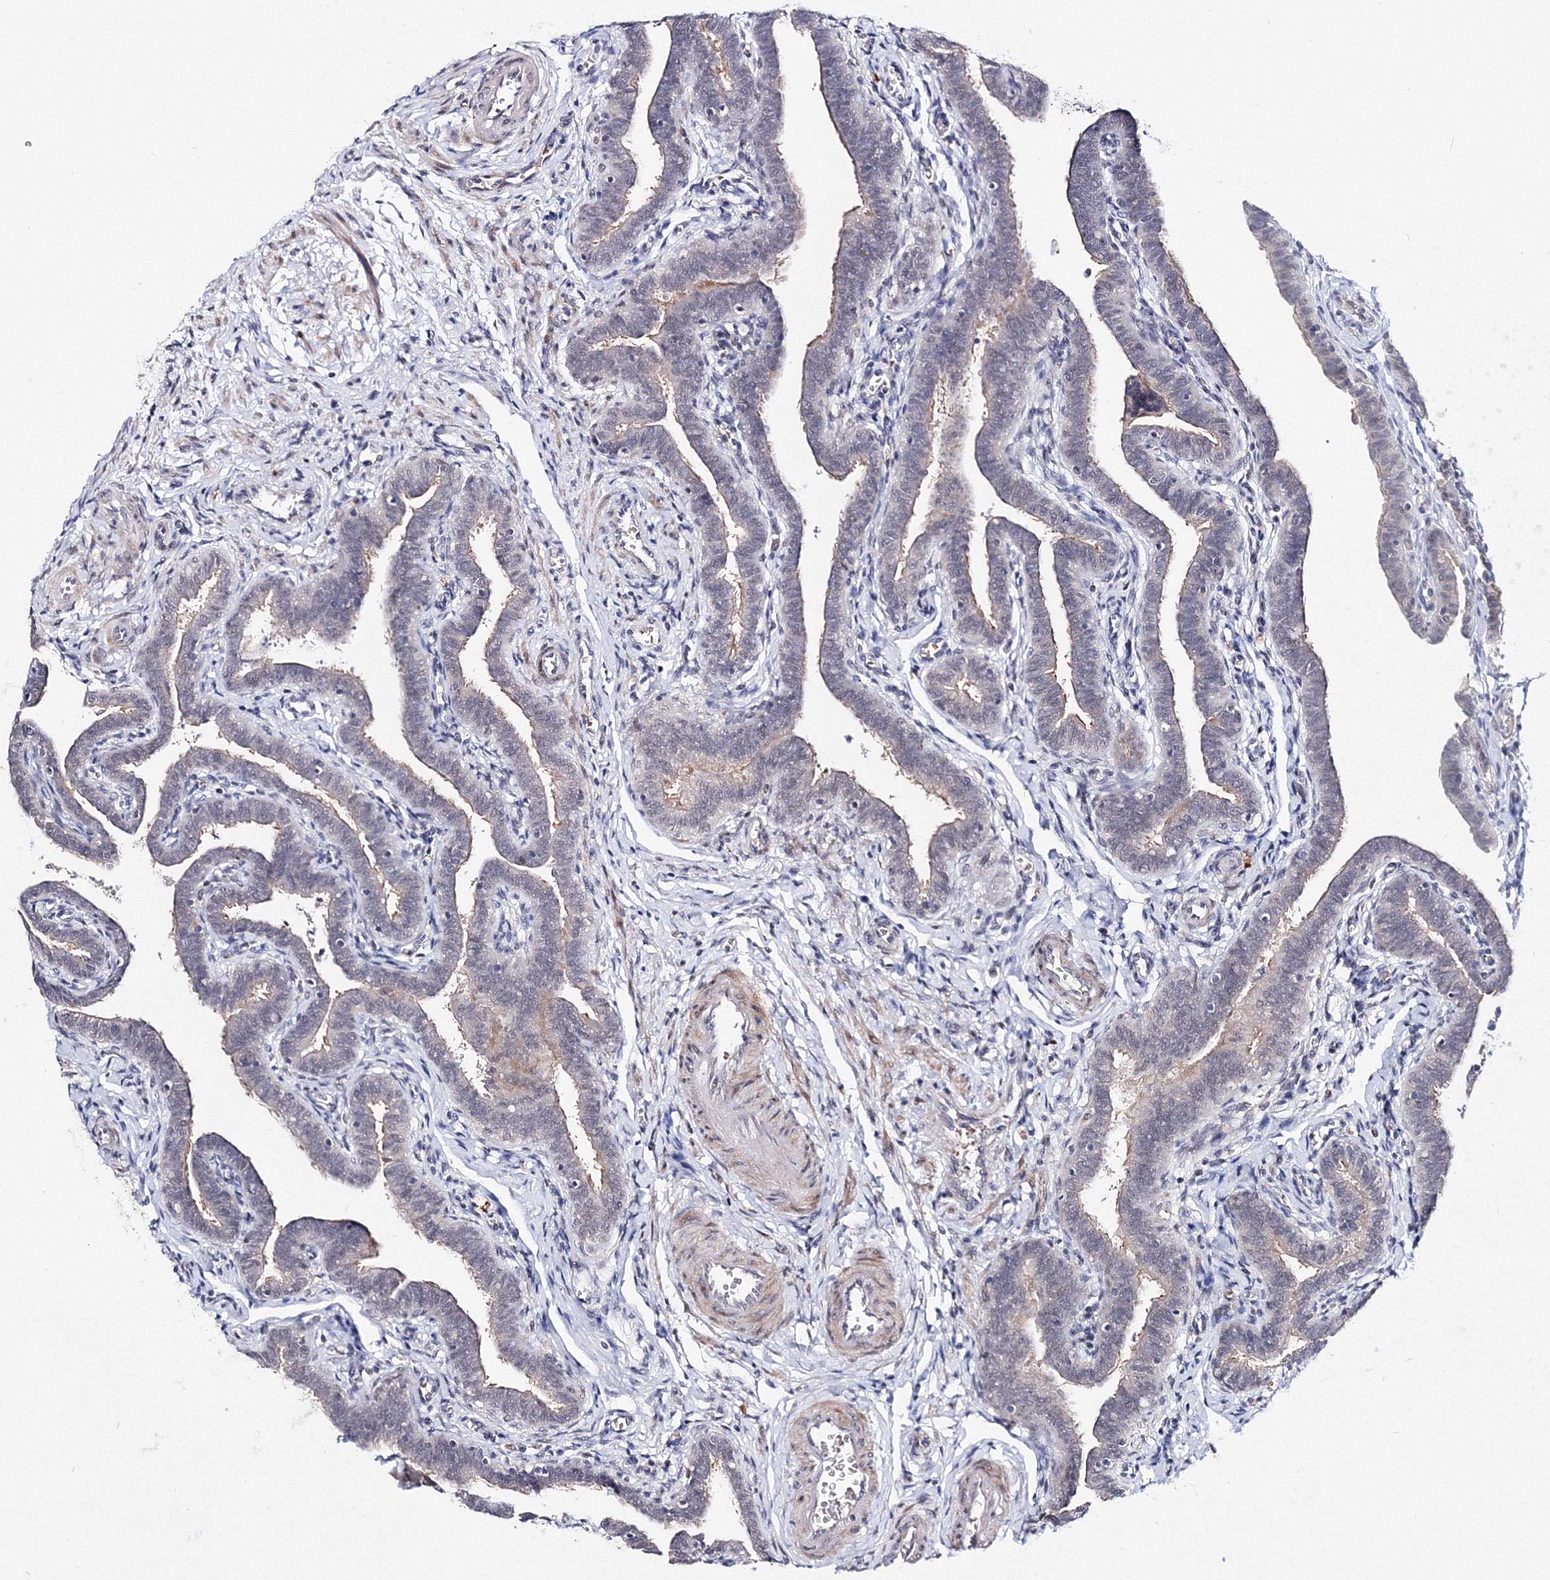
{"staining": {"intensity": "weak", "quantity": "25%-75%", "location": "cytoplasmic/membranous"}, "tissue": "fallopian tube", "cell_type": "Glandular cells", "image_type": "normal", "snomed": [{"axis": "morphology", "description": "Normal tissue, NOS"}, {"axis": "topography", "description": "Fallopian tube"}], "caption": "Immunohistochemistry (IHC) photomicrograph of unremarkable fallopian tube stained for a protein (brown), which exhibits low levels of weak cytoplasmic/membranous positivity in approximately 25%-75% of glandular cells.", "gene": "C11orf52", "patient": {"sex": "female", "age": 36}}